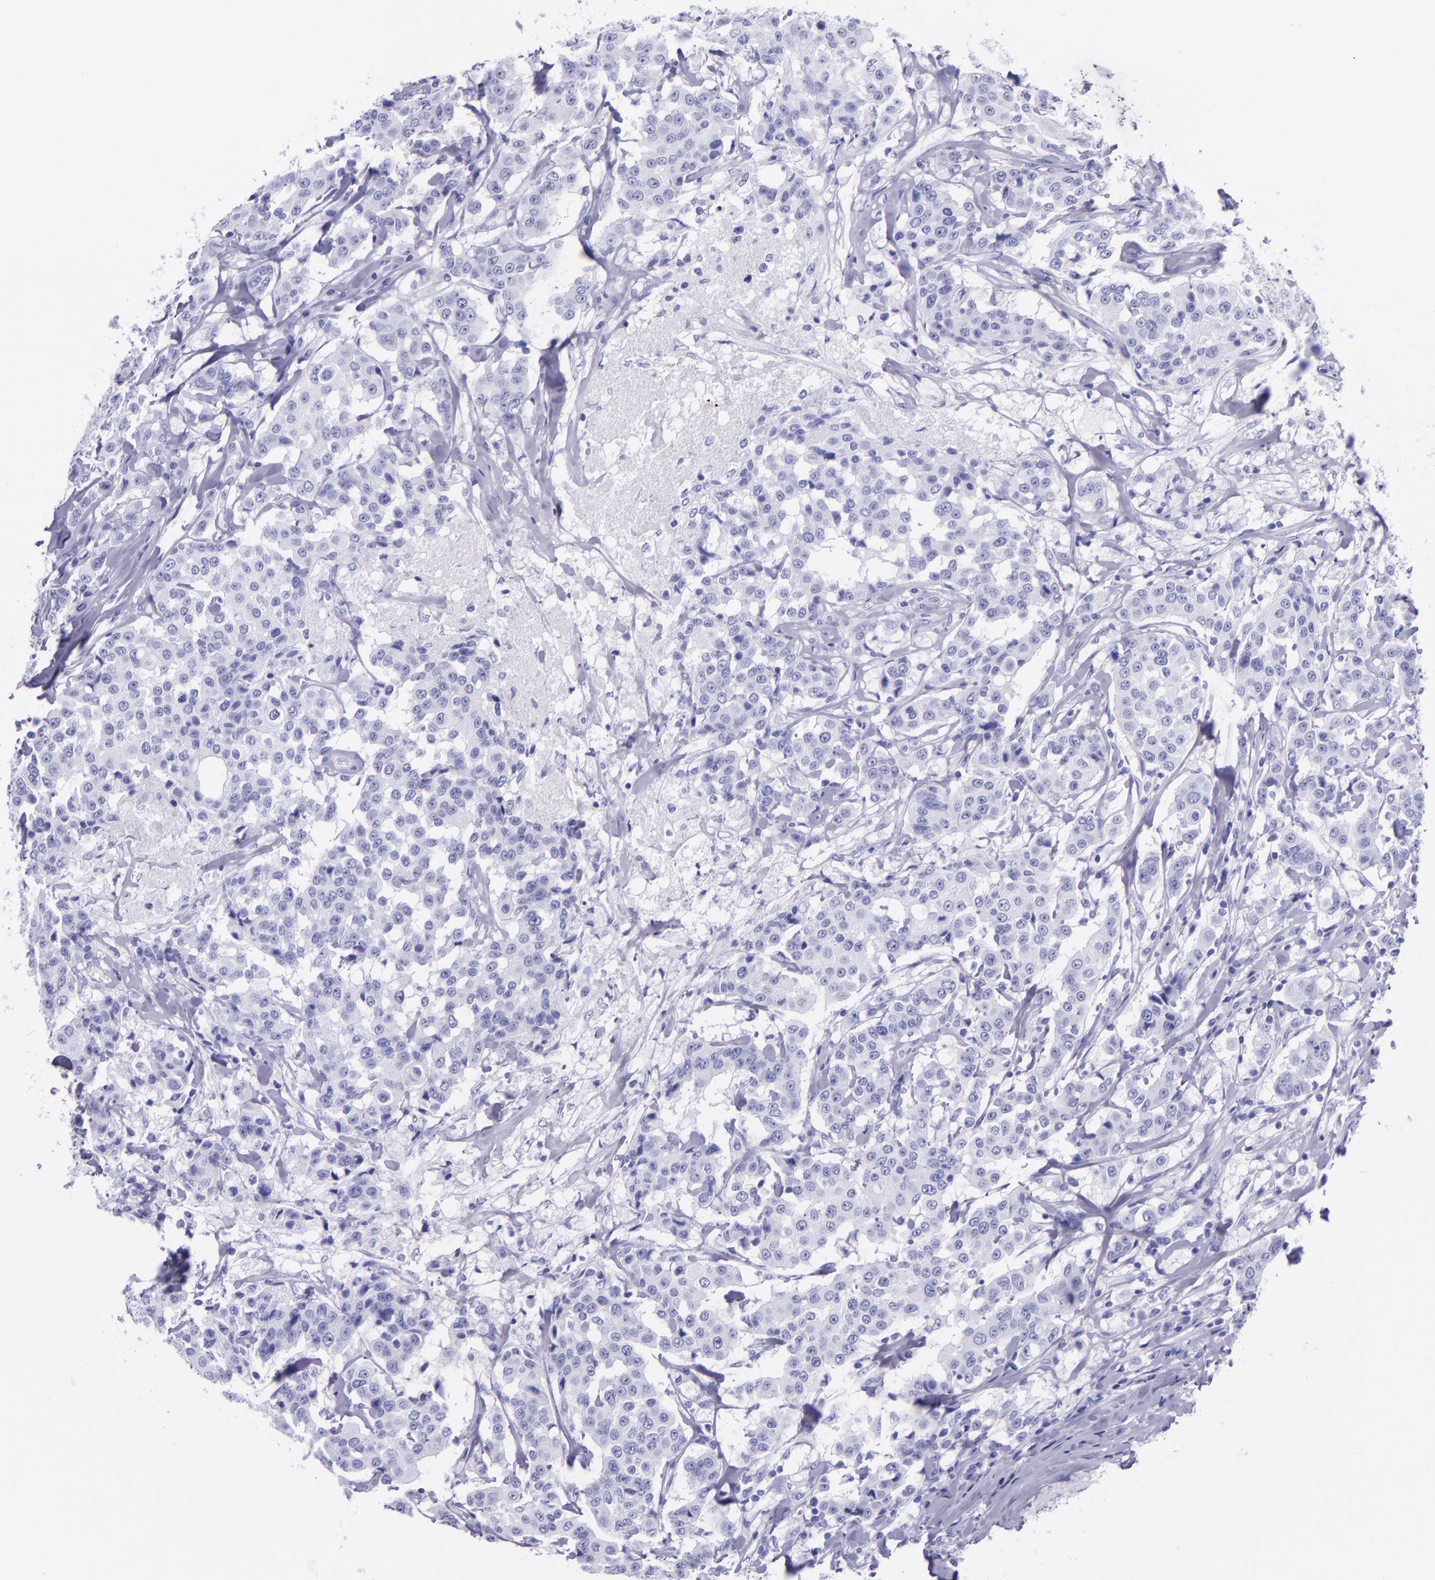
{"staining": {"intensity": "negative", "quantity": "none", "location": "none"}, "tissue": "breast cancer", "cell_type": "Tumor cells", "image_type": "cancer", "snomed": [{"axis": "morphology", "description": "Duct carcinoma"}, {"axis": "topography", "description": "Breast"}], "caption": "Infiltrating ductal carcinoma (breast) was stained to show a protein in brown. There is no significant expression in tumor cells.", "gene": "MBP", "patient": {"sex": "female", "age": 27}}